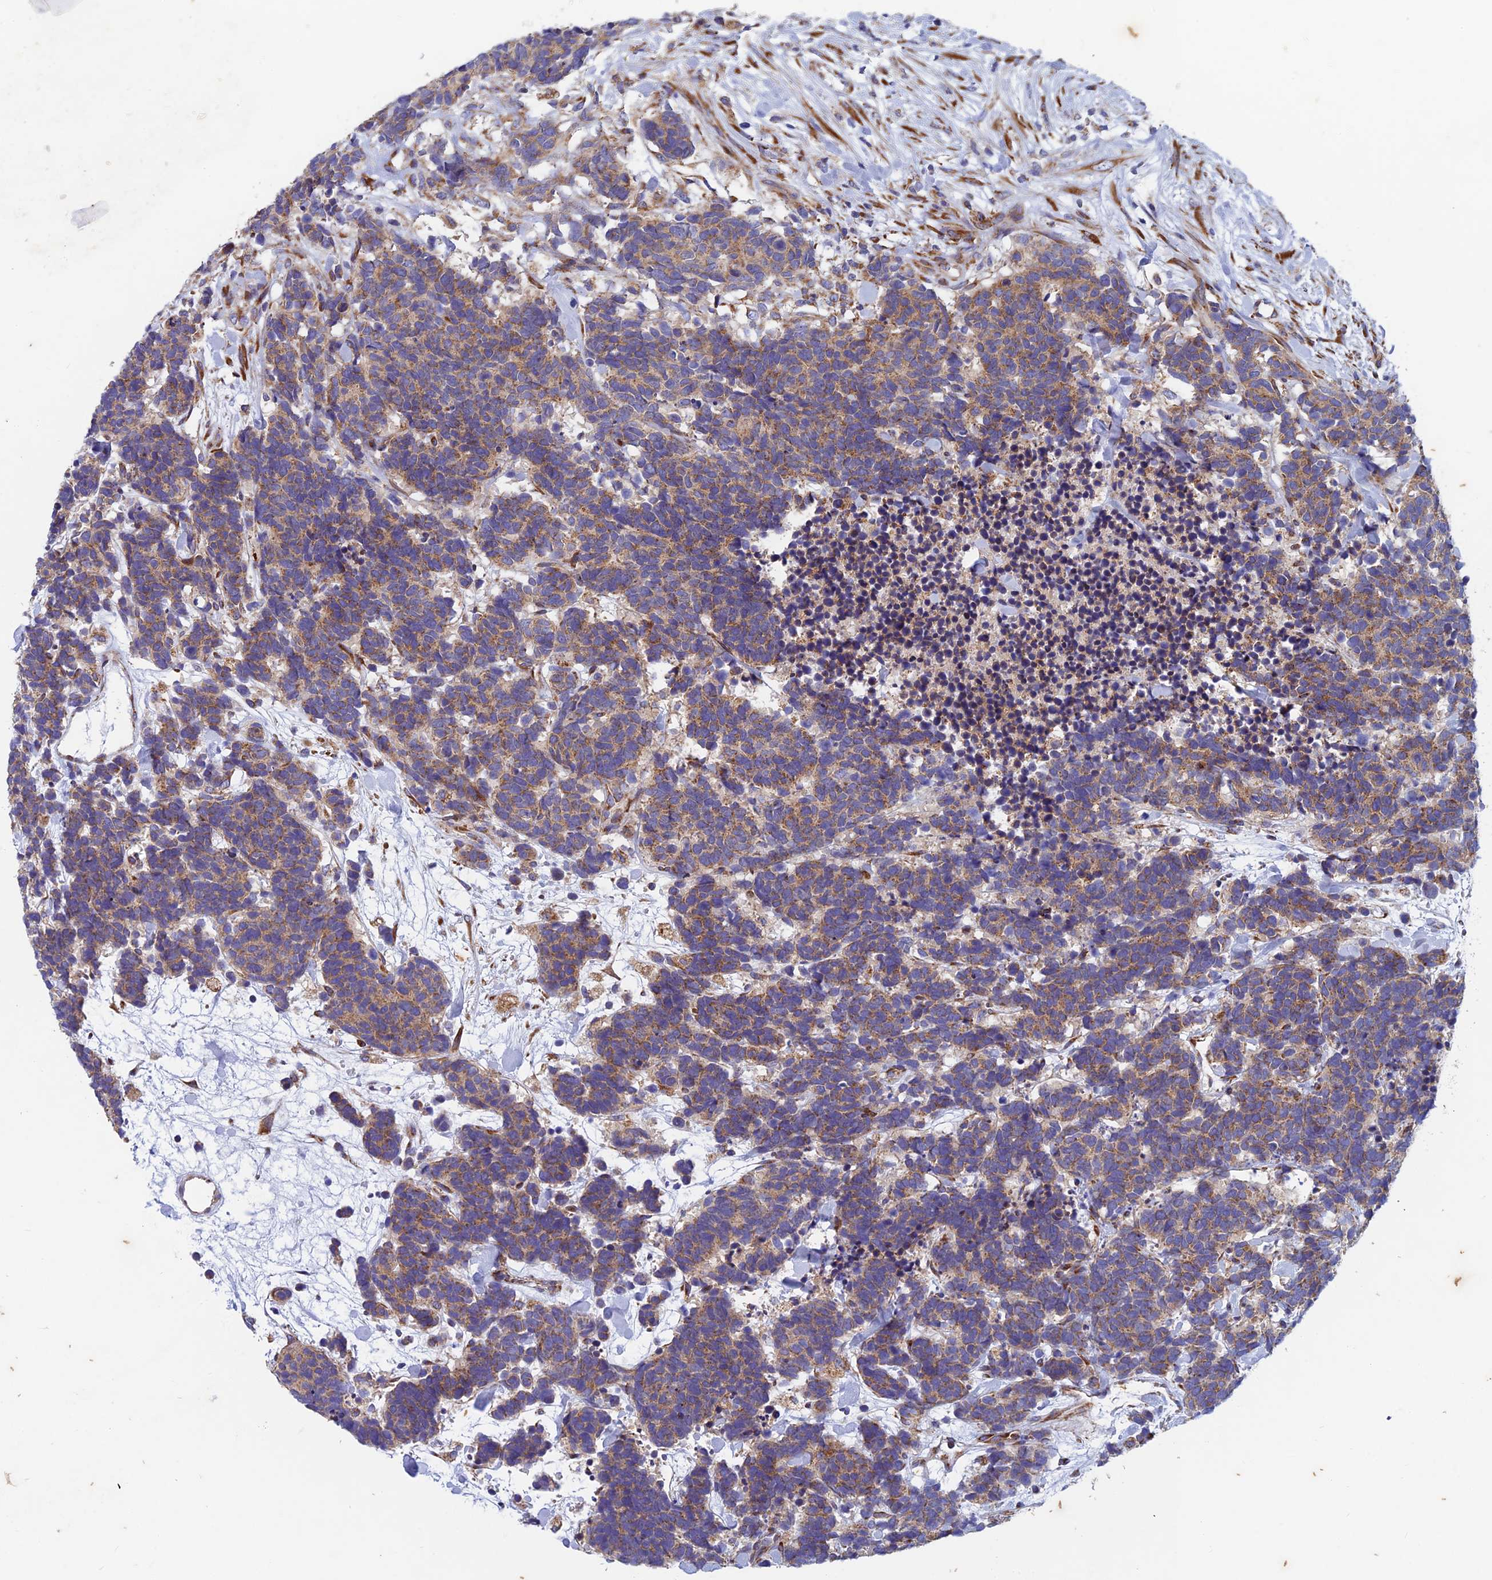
{"staining": {"intensity": "weak", "quantity": ">75%", "location": "cytoplasmic/membranous"}, "tissue": "carcinoid", "cell_type": "Tumor cells", "image_type": "cancer", "snomed": [{"axis": "morphology", "description": "Carcinoma, NOS"}, {"axis": "morphology", "description": "Carcinoid, malignant, NOS"}, {"axis": "topography", "description": "Prostate"}], "caption": "Immunohistochemical staining of human carcinoid (malignant) displays low levels of weak cytoplasmic/membranous protein positivity in approximately >75% of tumor cells.", "gene": "AP4S1", "patient": {"sex": "male", "age": 57}}